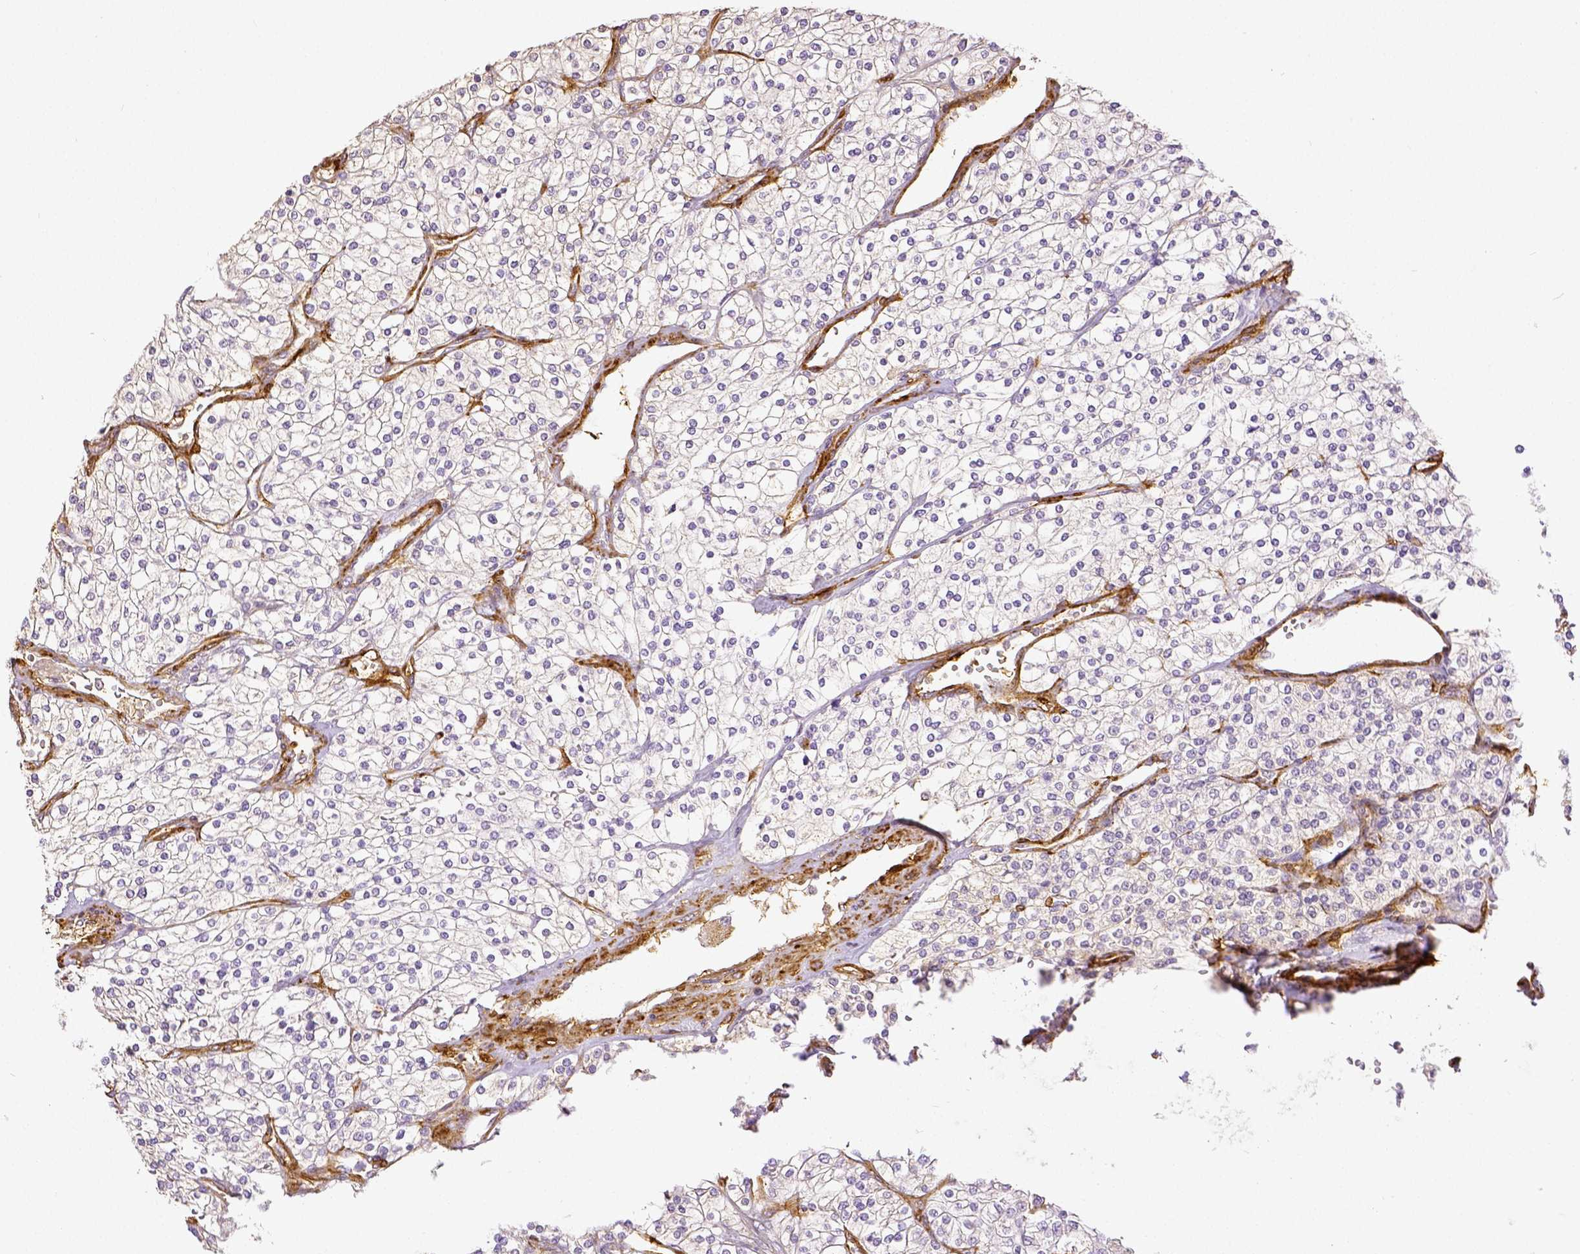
{"staining": {"intensity": "negative", "quantity": "none", "location": "none"}, "tissue": "renal cancer", "cell_type": "Tumor cells", "image_type": "cancer", "snomed": [{"axis": "morphology", "description": "Adenocarcinoma, NOS"}, {"axis": "topography", "description": "Kidney"}], "caption": "This is an immunohistochemistry (IHC) micrograph of human renal adenocarcinoma. There is no staining in tumor cells.", "gene": "THY1", "patient": {"sex": "male", "age": 80}}